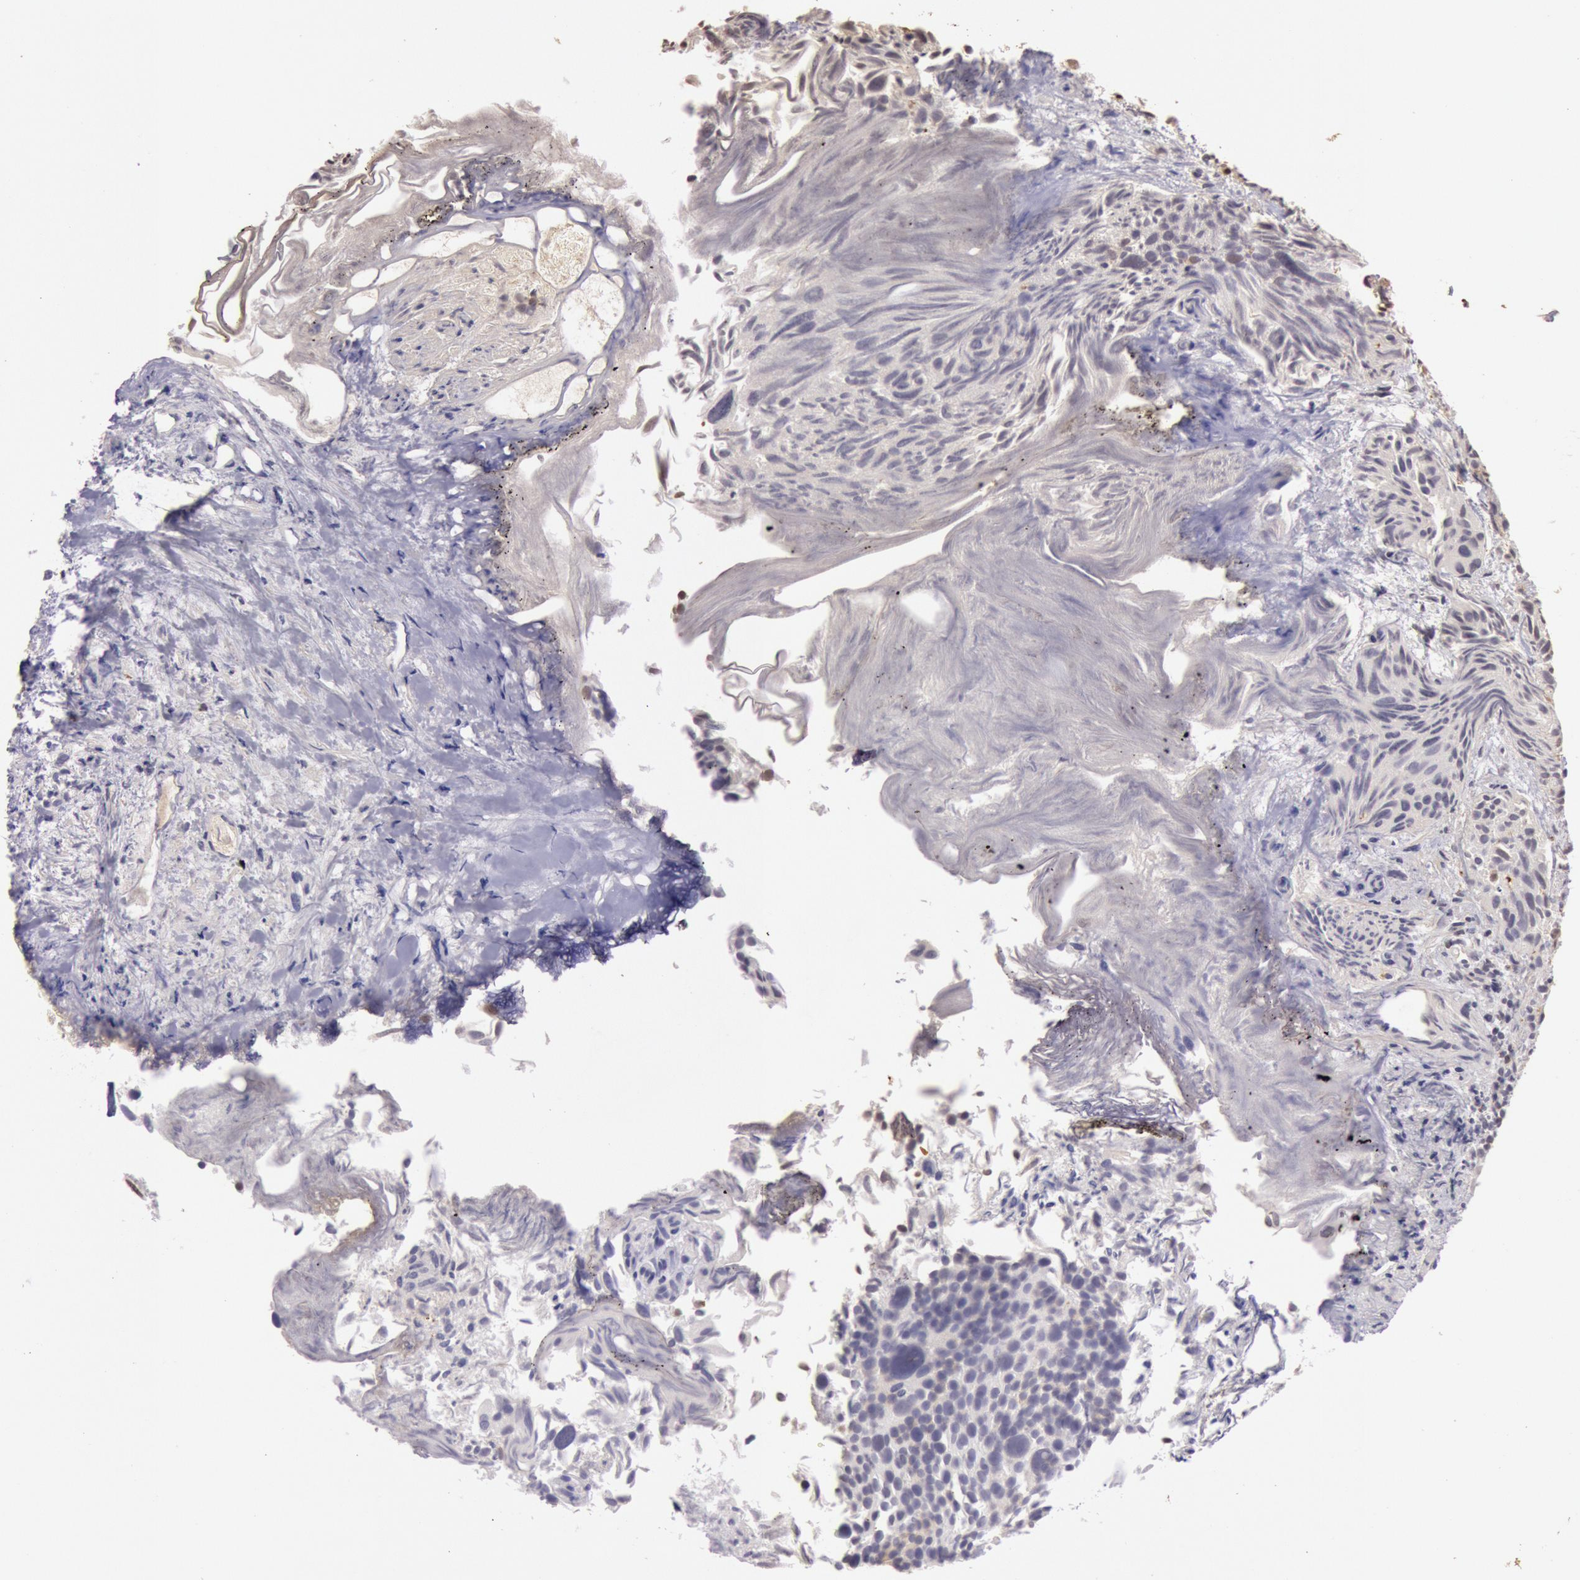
{"staining": {"intensity": "weak", "quantity": "<25%", "location": "cytoplasmic/membranous,nuclear"}, "tissue": "urothelial cancer", "cell_type": "Tumor cells", "image_type": "cancer", "snomed": [{"axis": "morphology", "description": "Urothelial carcinoma, High grade"}, {"axis": "topography", "description": "Urinary bladder"}], "caption": "A micrograph of urothelial carcinoma (high-grade) stained for a protein shows no brown staining in tumor cells.", "gene": "SOD1", "patient": {"sex": "female", "age": 78}}